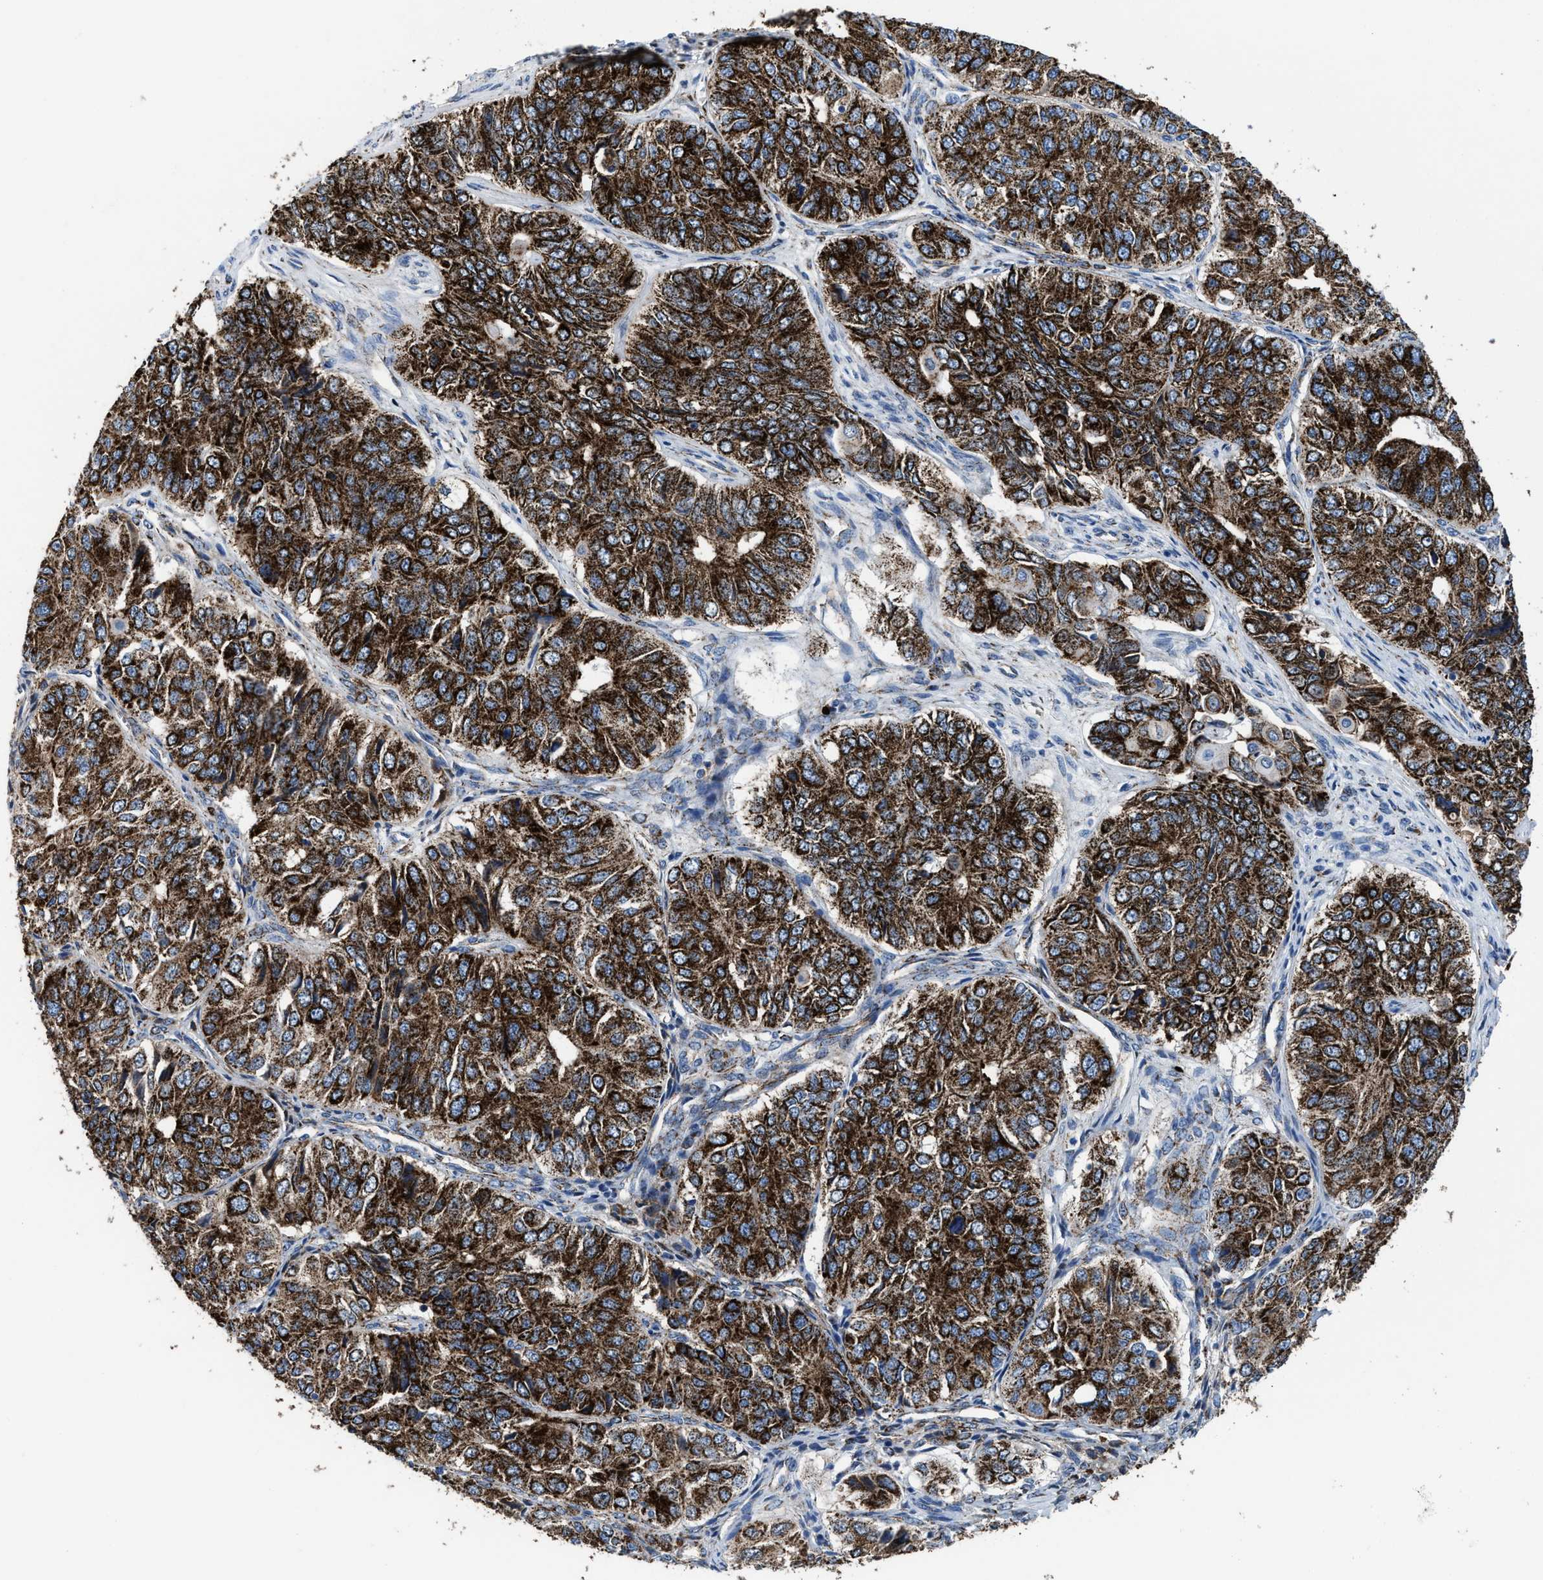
{"staining": {"intensity": "strong", "quantity": ">75%", "location": "cytoplasmic/membranous"}, "tissue": "ovarian cancer", "cell_type": "Tumor cells", "image_type": "cancer", "snomed": [{"axis": "morphology", "description": "Carcinoma, endometroid"}, {"axis": "topography", "description": "Ovary"}], "caption": "A brown stain labels strong cytoplasmic/membranous staining of a protein in ovarian cancer tumor cells.", "gene": "ALDH1B1", "patient": {"sex": "female", "age": 51}}